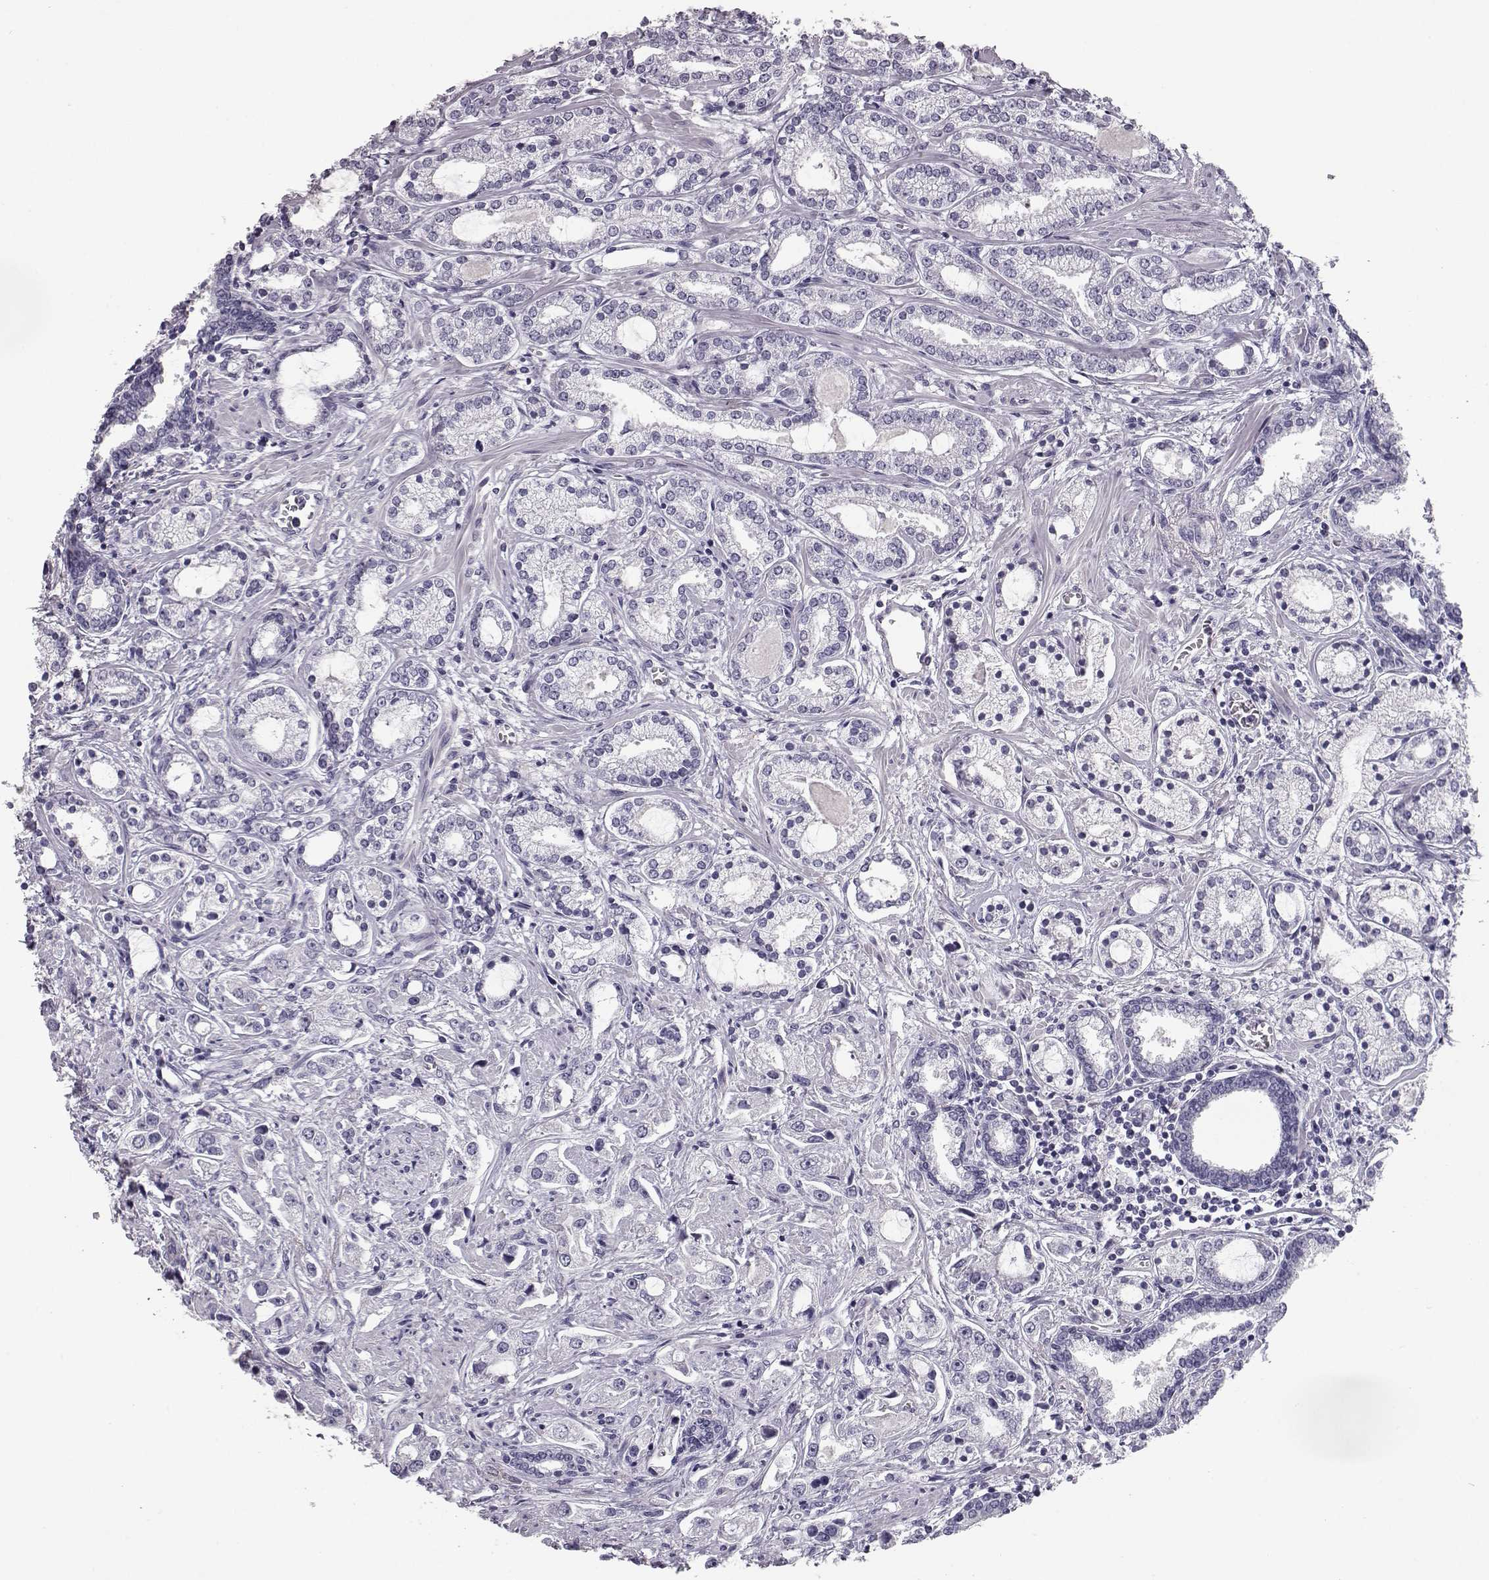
{"staining": {"intensity": "negative", "quantity": "none", "location": "none"}, "tissue": "prostate cancer", "cell_type": "Tumor cells", "image_type": "cancer", "snomed": [{"axis": "morphology", "description": "Adenocarcinoma, Medium grade"}, {"axis": "topography", "description": "Prostate"}], "caption": "Protein analysis of adenocarcinoma (medium-grade) (prostate) exhibits no significant expression in tumor cells.", "gene": "CCL19", "patient": {"sex": "male", "age": 57}}